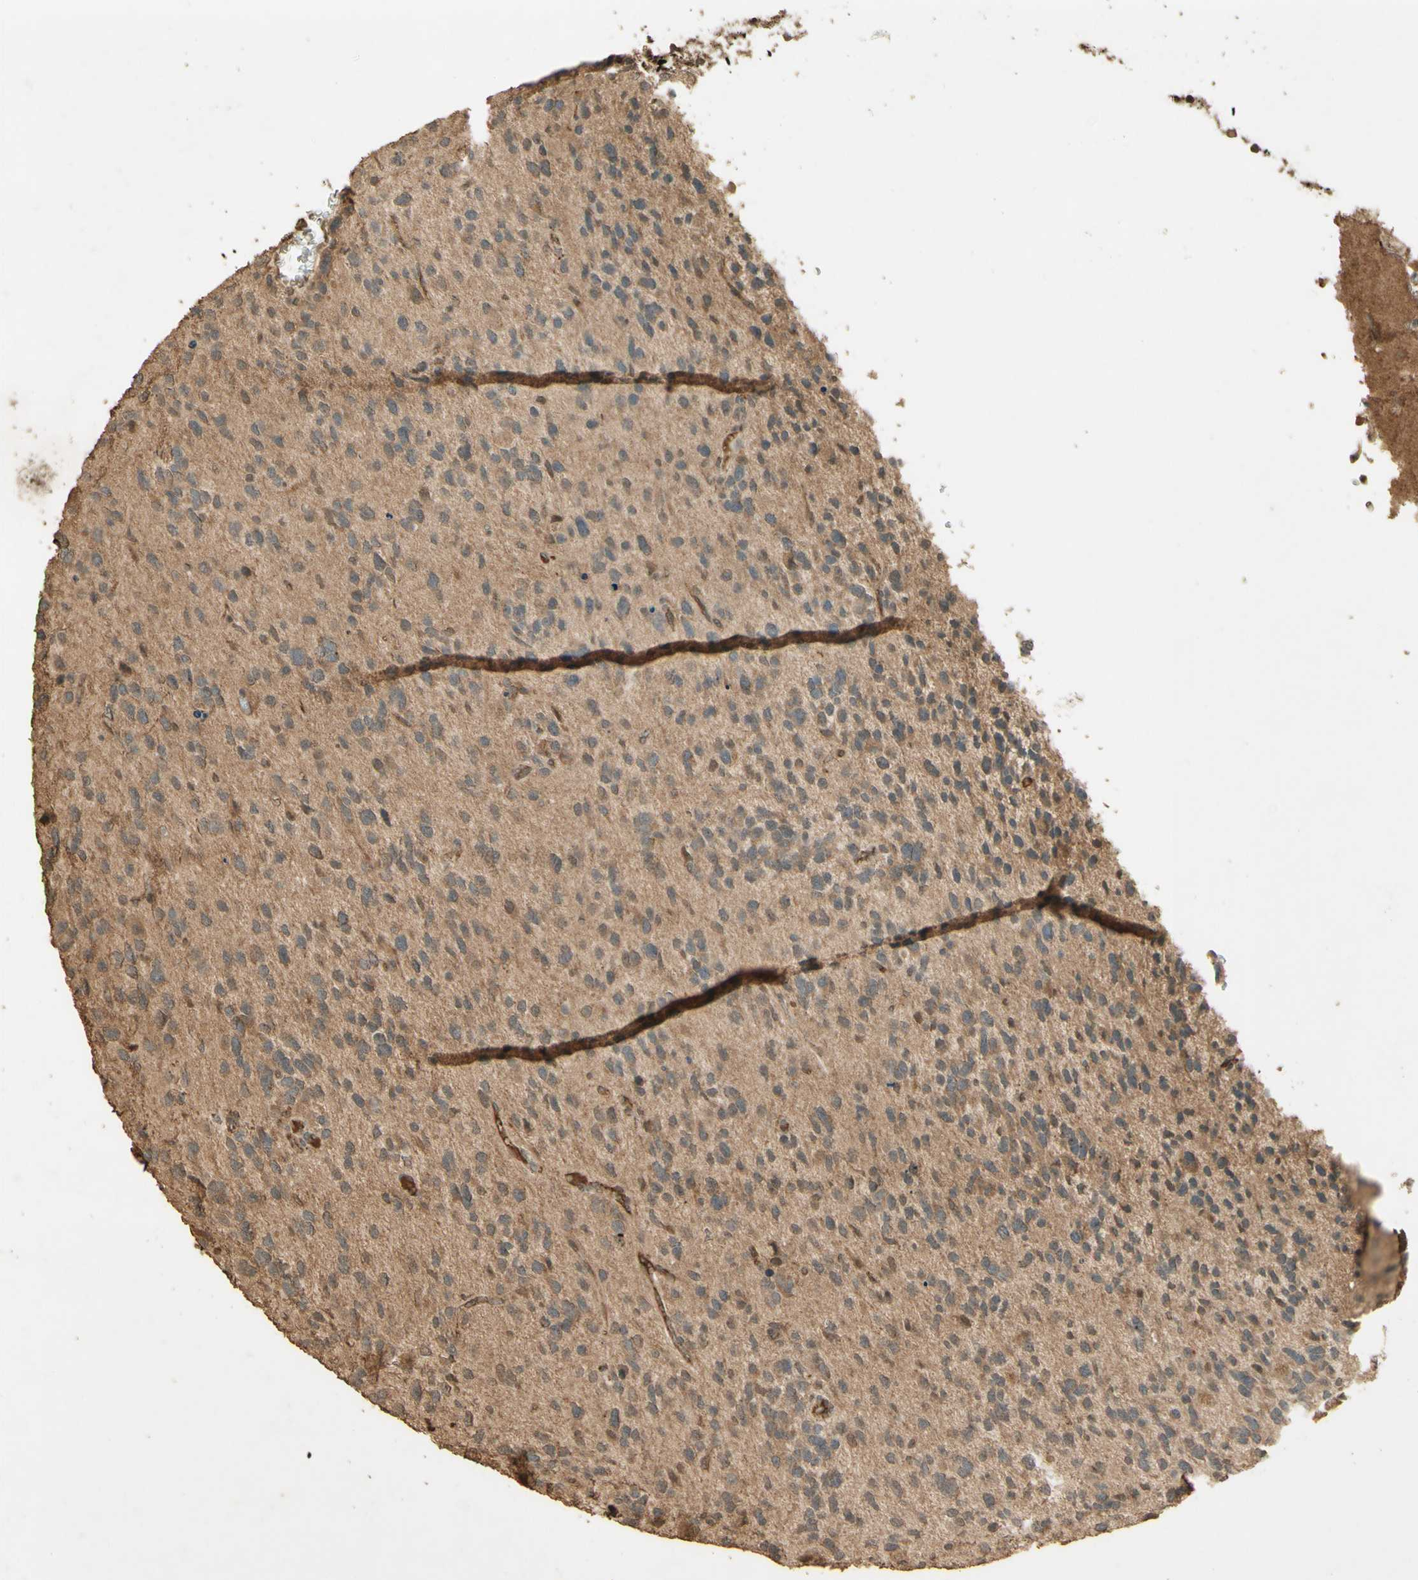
{"staining": {"intensity": "moderate", "quantity": ">75%", "location": "cytoplasmic/membranous"}, "tissue": "glioma", "cell_type": "Tumor cells", "image_type": "cancer", "snomed": [{"axis": "morphology", "description": "Glioma, malignant, High grade"}, {"axis": "topography", "description": "Brain"}], "caption": "High-power microscopy captured an IHC histopathology image of malignant high-grade glioma, revealing moderate cytoplasmic/membranous staining in about >75% of tumor cells. Nuclei are stained in blue.", "gene": "SMAD9", "patient": {"sex": "female", "age": 58}}